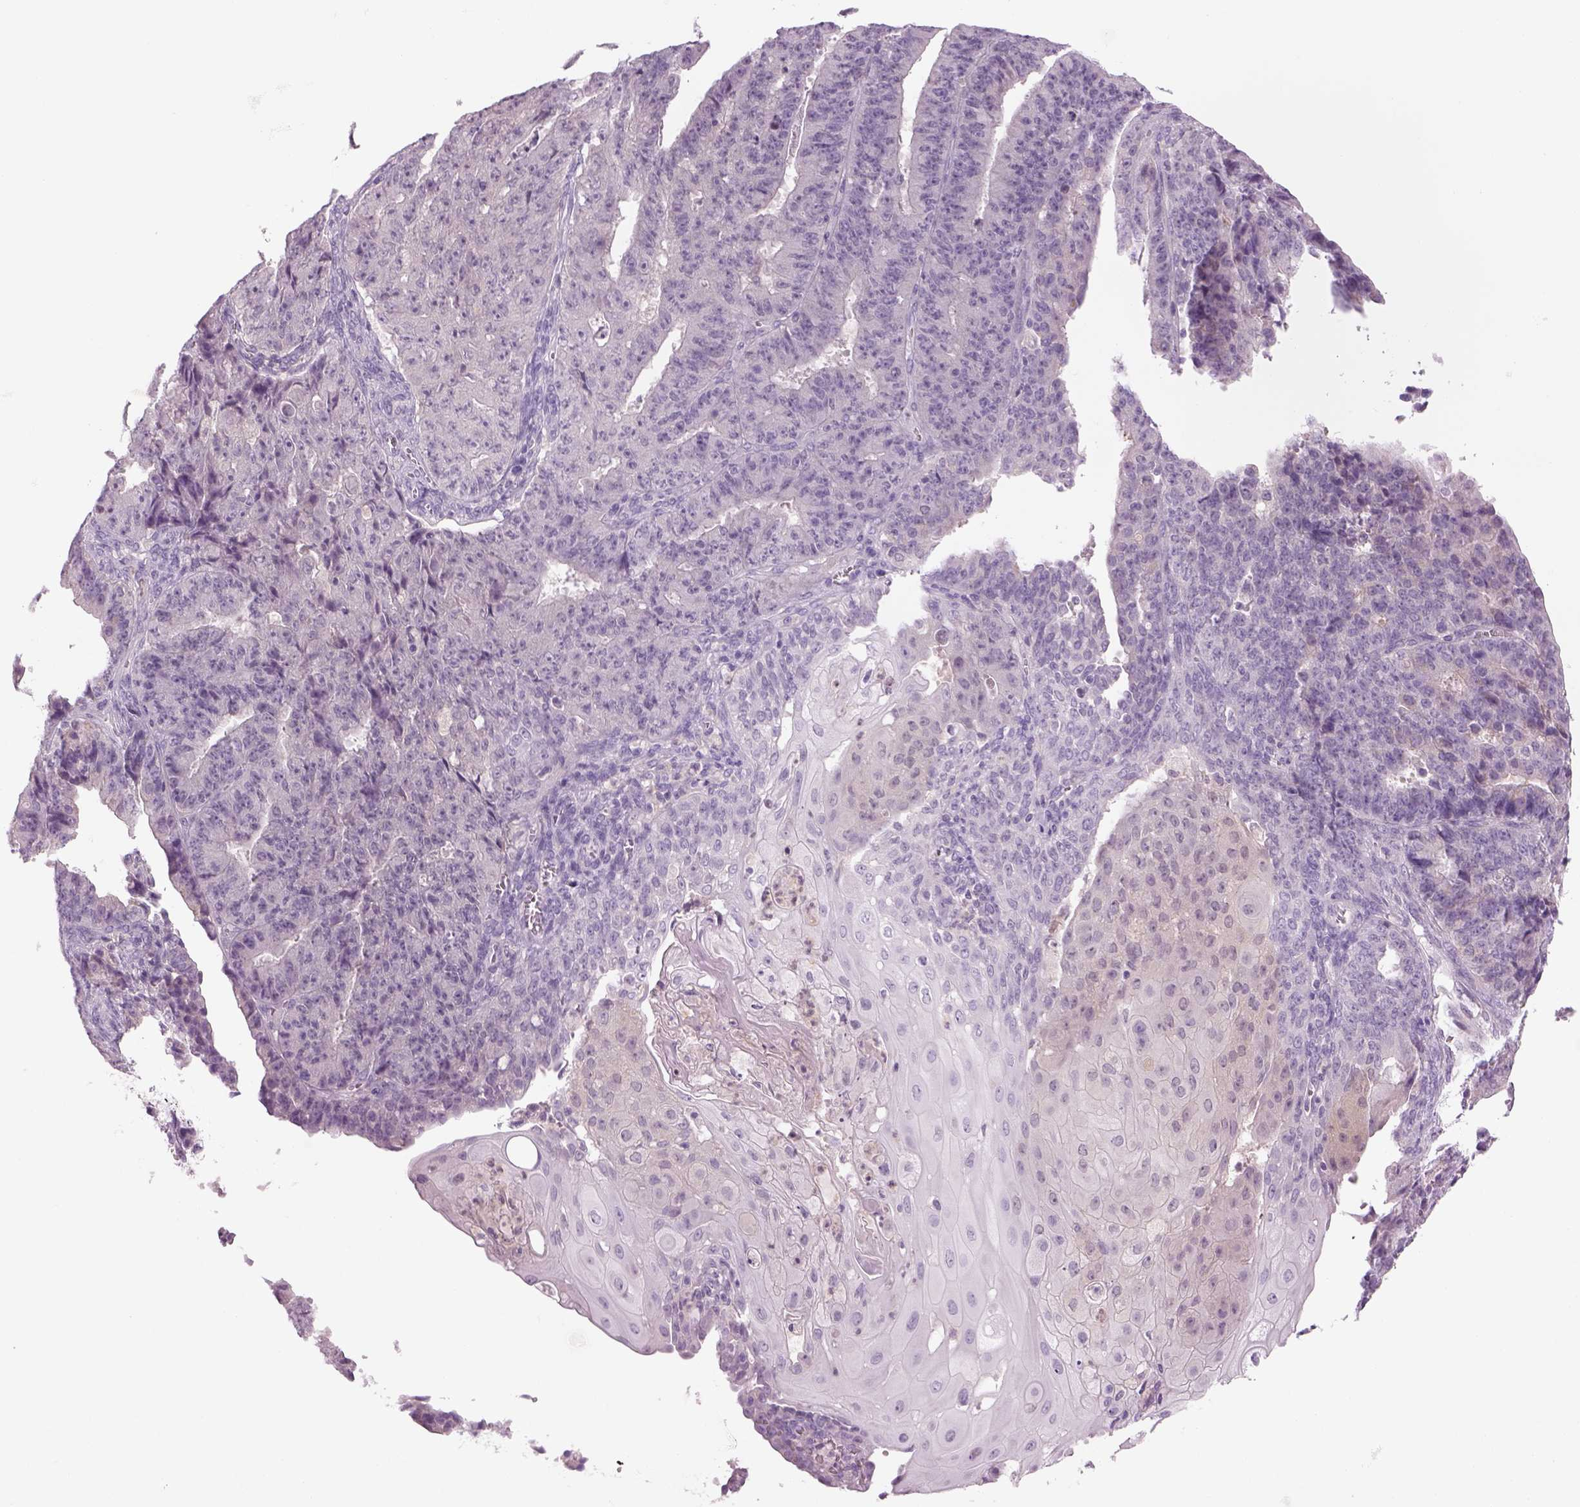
{"staining": {"intensity": "negative", "quantity": "none", "location": "none"}, "tissue": "ovarian cancer", "cell_type": "Tumor cells", "image_type": "cancer", "snomed": [{"axis": "morphology", "description": "Carcinoma, endometroid"}, {"axis": "topography", "description": "Ovary"}], "caption": "DAB (3,3'-diaminobenzidine) immunohistochemical staining of ovarian cancer exhibits no significant positivity in tumor cells. (DAB (3,3'-diaminobenzidine) immunohistochemistry with hematoxylin counter stain).", "gene": "MDH1B", "patient": {"sex": "female", "age": 42}}